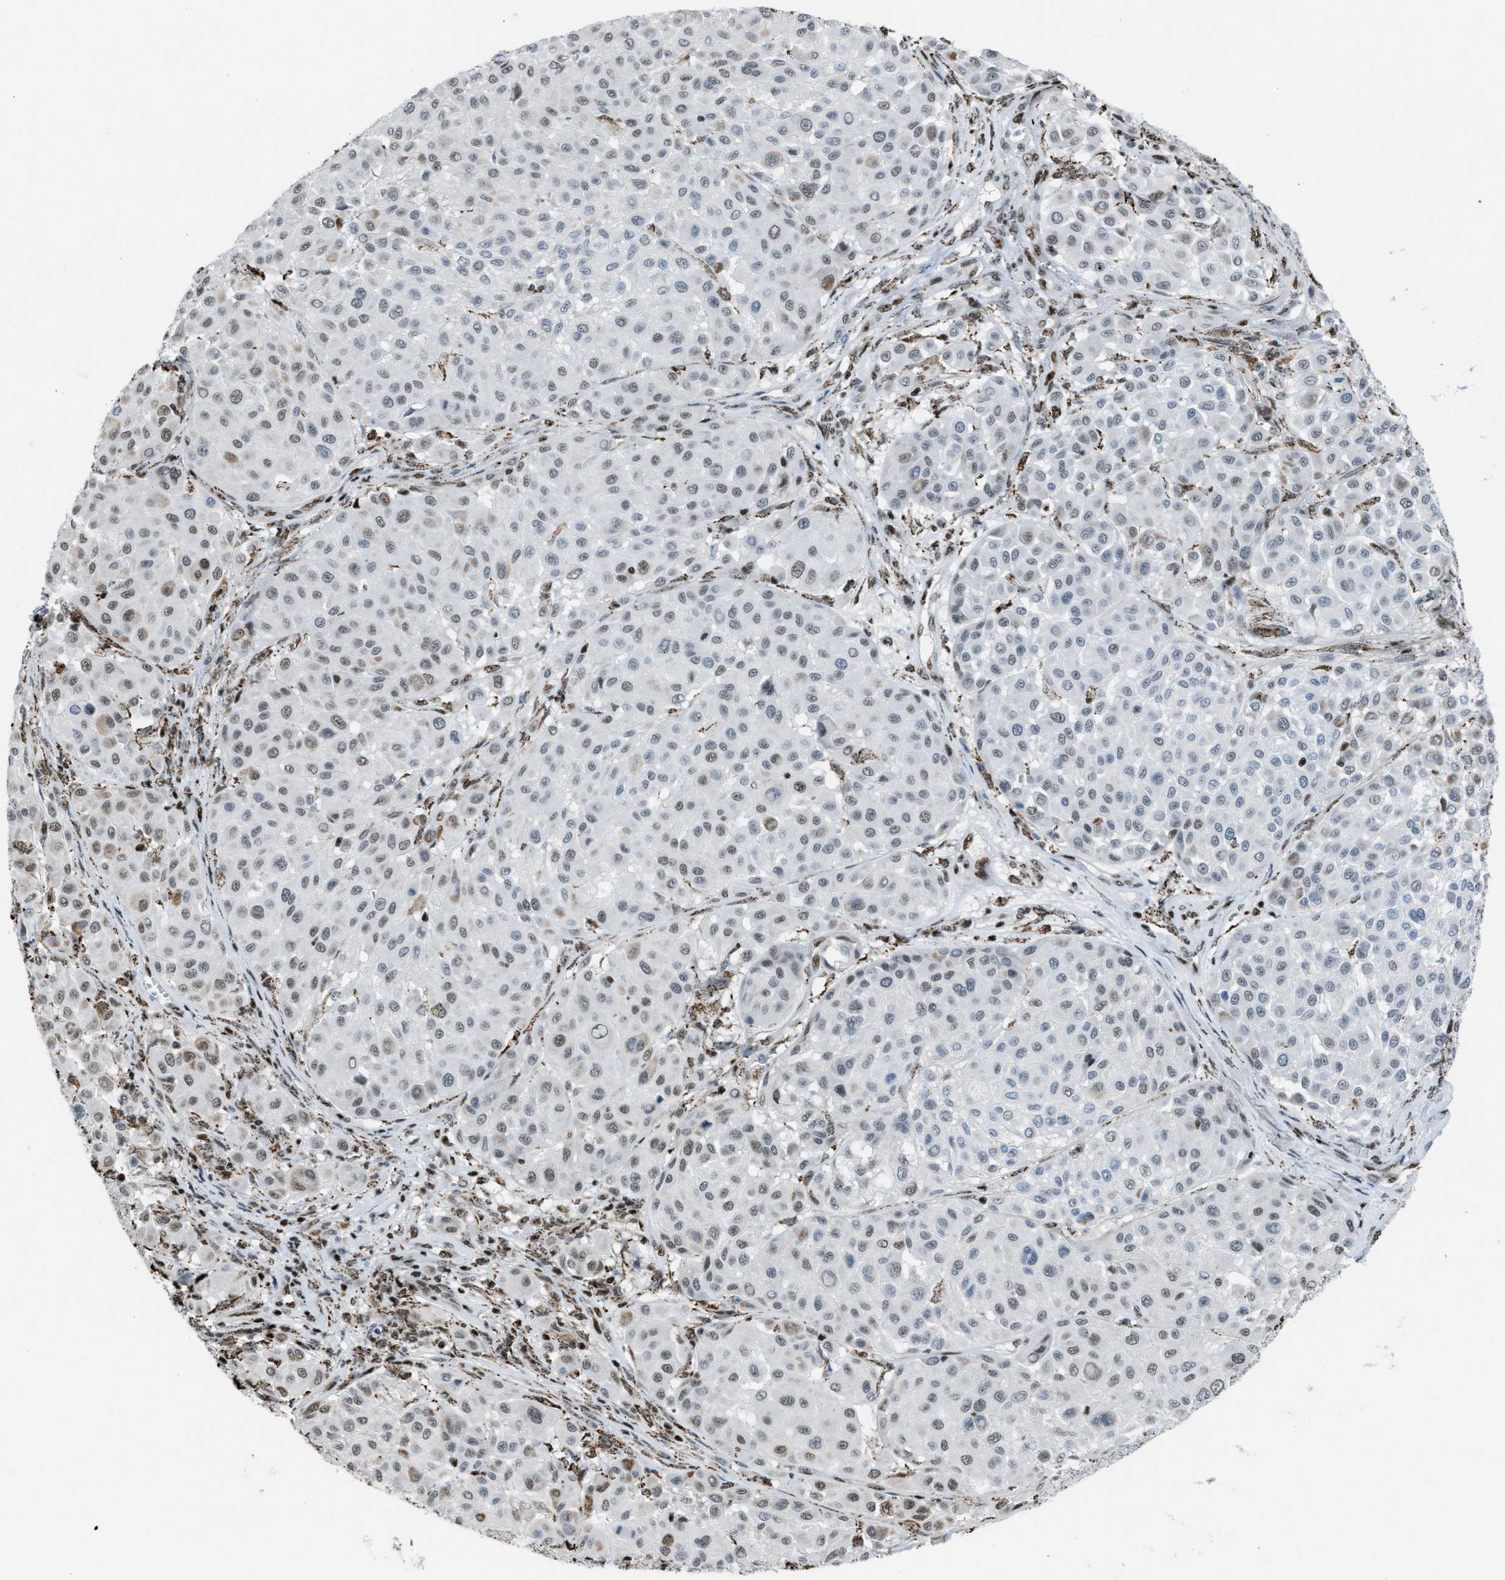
{"staining": {"intensity": "moderate", "quantity": "25%-75%", "location": "nuclear"}, "tissue": "melanoma", "cell_type": "Tumor cells", "image_type": "cancer", "snomed": [{"axis": "morphology", "description": "Malignant melanoma, Metastatic site"}, {"axis": "topography", "description": "Soft tissue"}], "caption": "IHC (DAB) staining of melanoma displays moderate nuclear protein positivity in about 25%-75% of tumor cells. (Stains: DAB (3,3'-diaminobenzidine) in brown, nuclei in blue, Microscopy: brightfield microscopy at high magnification).", "gene": "SLFN5", "patient": {"sex": "male", "age": 41}}